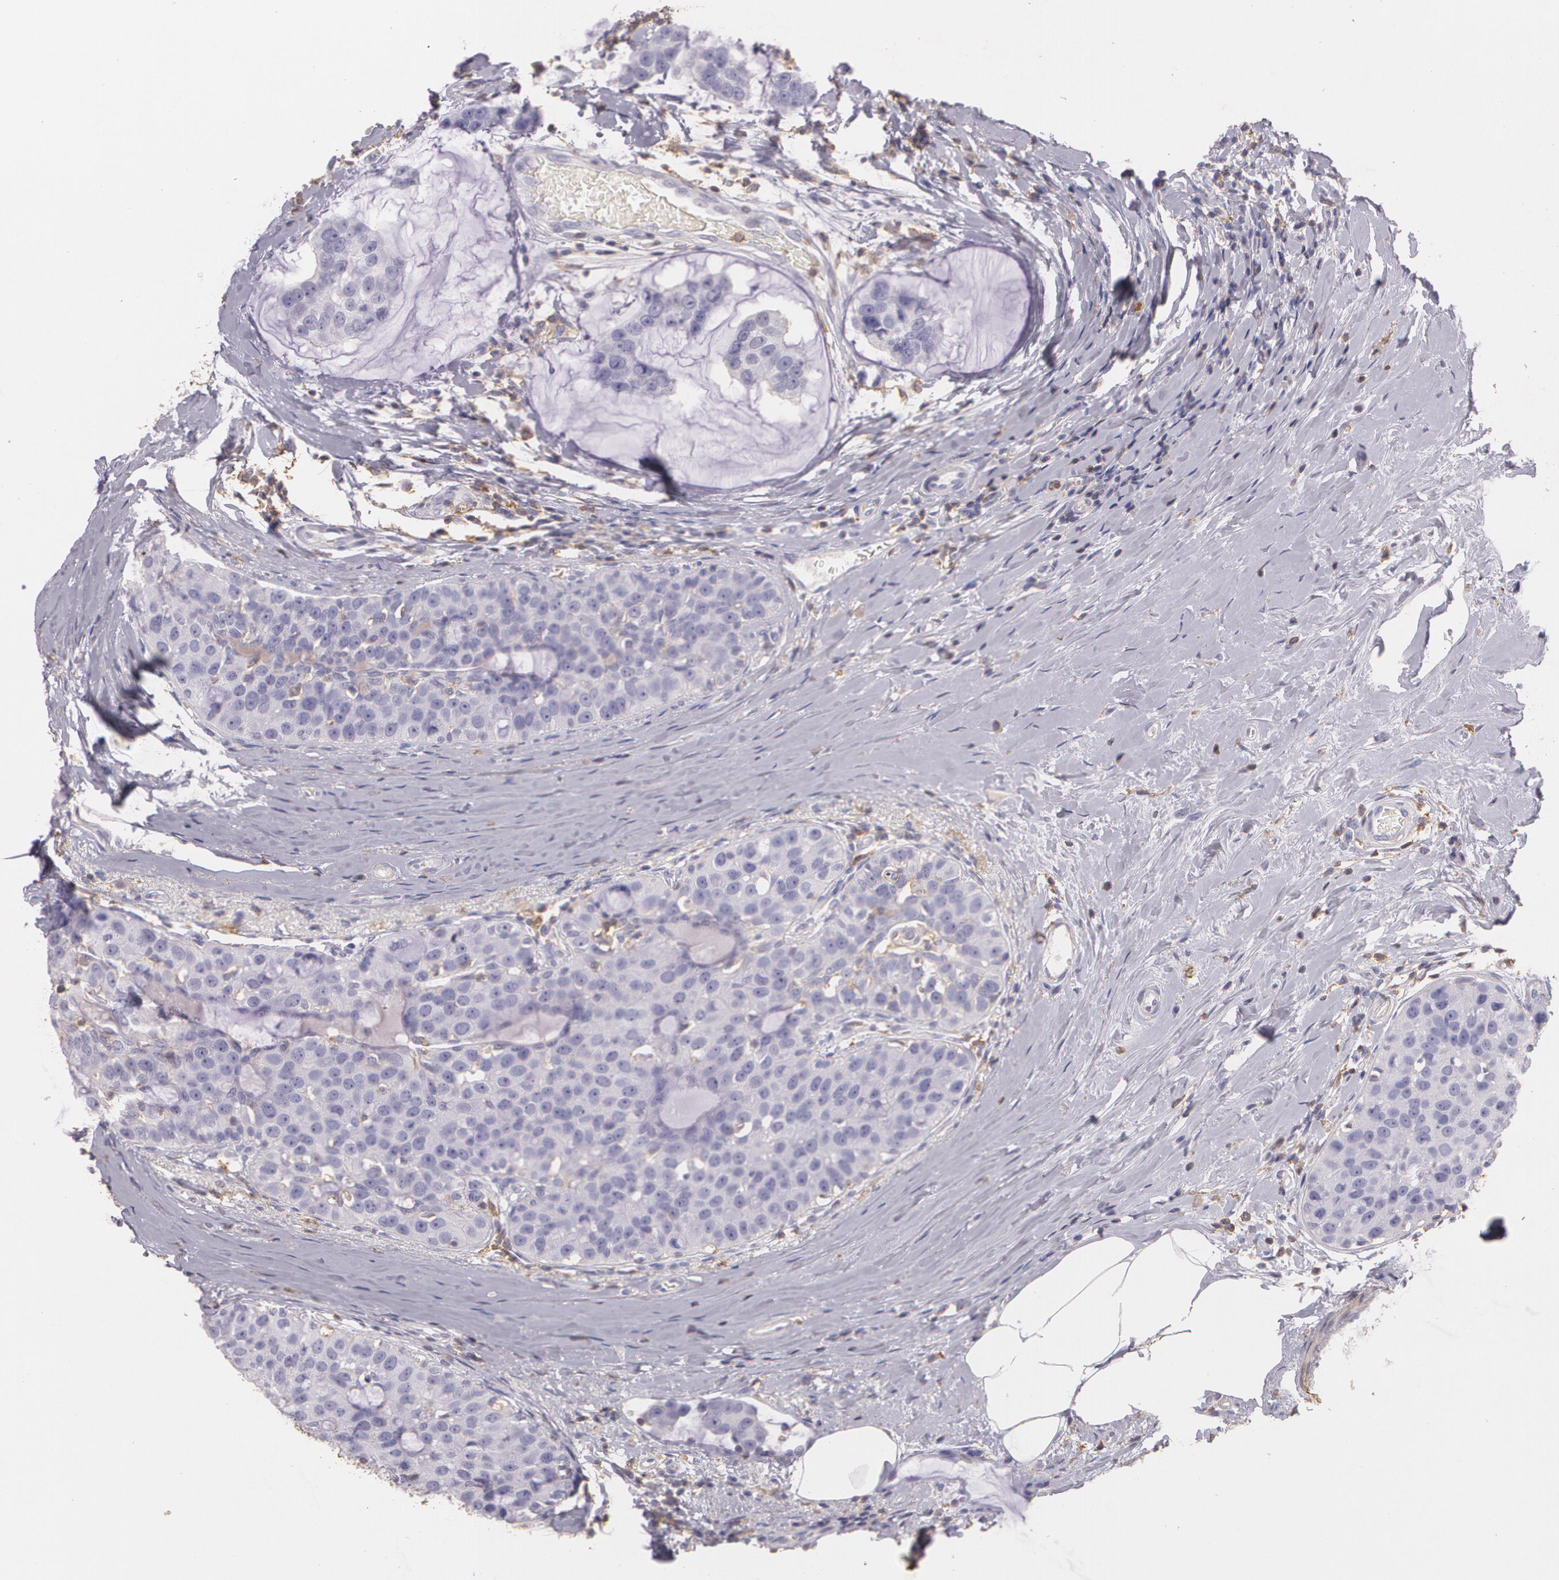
{"staining": {"intensity": "negative", "quantity": "none", "location": "none"}, "tissue": "breast cancer", "cell_type": "Tumor cells", "image_type": "cancer", "snomed": [{"axis": "morphology", "description": "Normal tissue, NOS"}, {"axis": "morphology", "description": "Duct carcinoma"}, {"axis": "topography", "description": "Breast"}], "caption": "Tumor cells show no significant protein positivity in breast infiltrating ductal carcinoma.", "gene": "TGFBR1", "patient": {"sex": "female", "age": 50}}